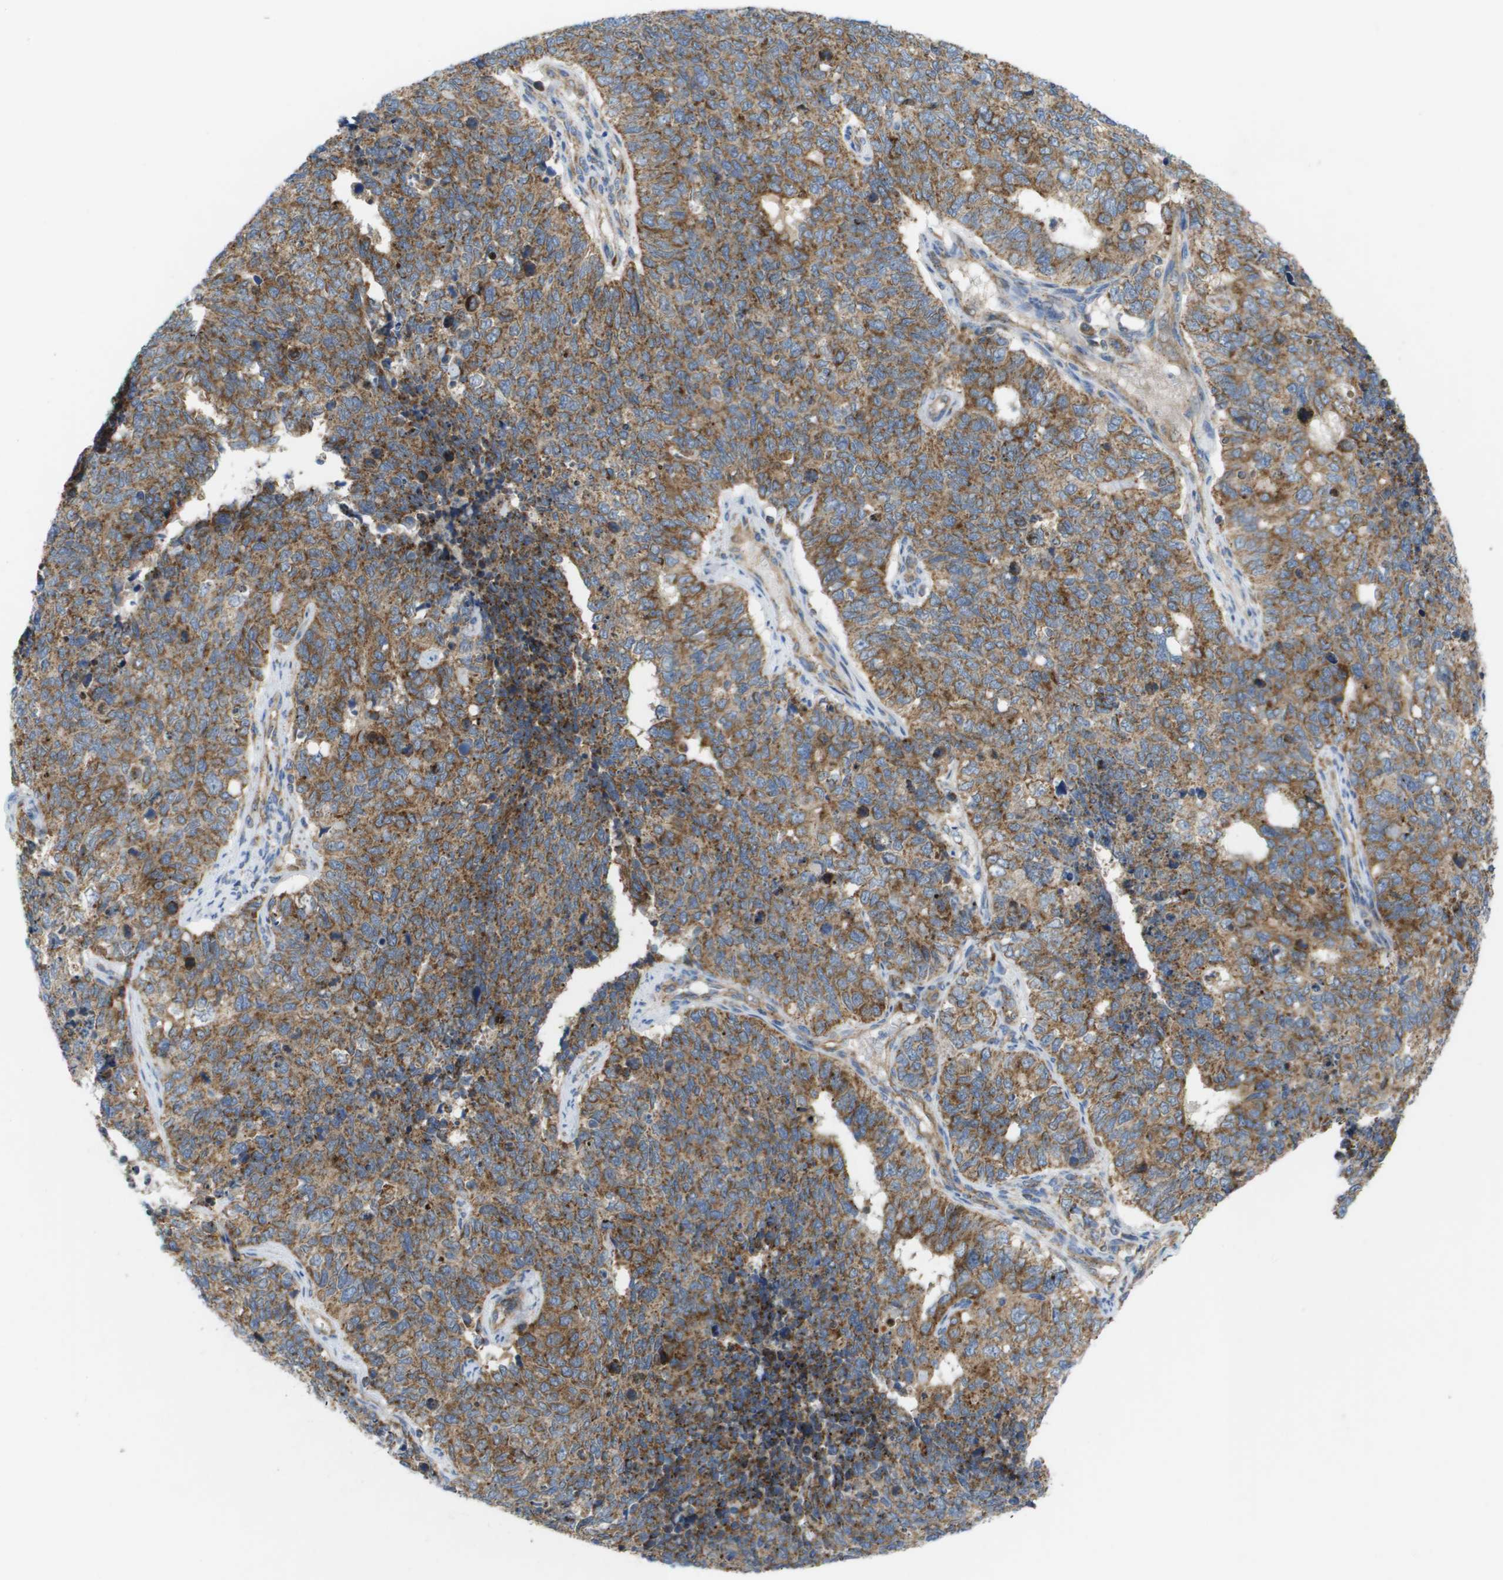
{"staining": {"intensity": "moderate", "quantity": ">75%", "location": "cytoplasmic/membranous"}, "tissue": "cervical cancer", "cell_type": "Tumor cells", "image_type": "cancer", "snomed": [{"axis": "morphology", "description": "Squamous cell carcinoma, NOS"}, {"axis": "topography", "description": "Cervix"}], "caption": "Cervical cancer (squamous cell carcinoma) stained with a brown dye displays moderate cytoplasmic/membranous positive positivity in approximately >75% of tumor cells.", "gene": "FIS1", "patient": {"sex": "female", "age": 63}}